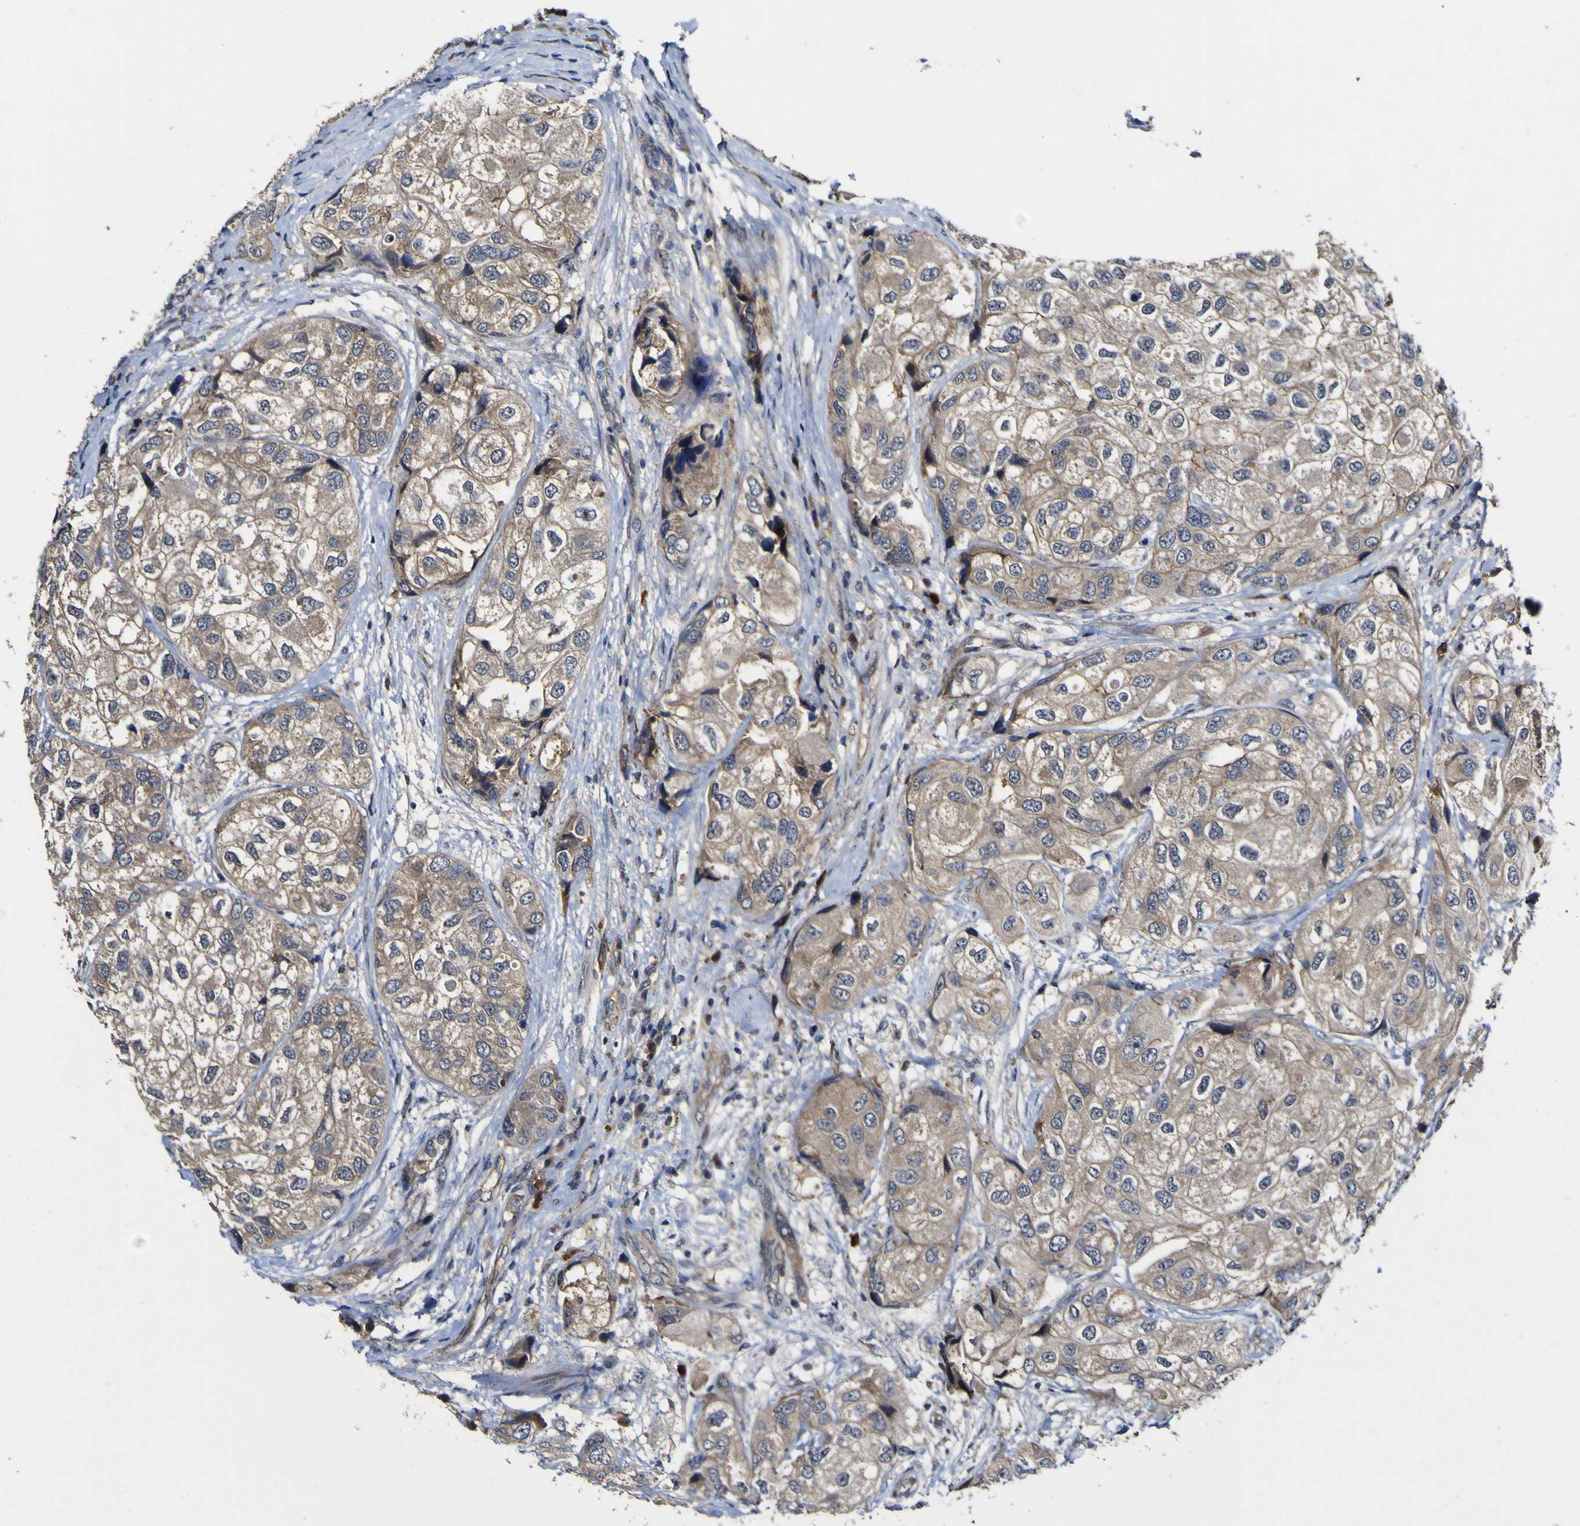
{"staining": {"intensity": "weak", "quantity": ">75%", "location": "cytoplasmic/membranous"}, "tissue": "urothelial cancer", "cell_type": "Tumor cells", "image_type": "cancer", "snomed": [{"axis": "morphology", "description": "Urothelial carcinoma, High grade"}, {"axis": "topography", "description": "Urinary bladder"}], "caption": "Approximately >75% of tumor cells in human urothelial cancer demonstrate weak cytoplasmic/membranous protein staining as visualized by brown immunohistochemical staining.", "gene": "CCL2", "patient": {"sex": "female", "age": 64}}